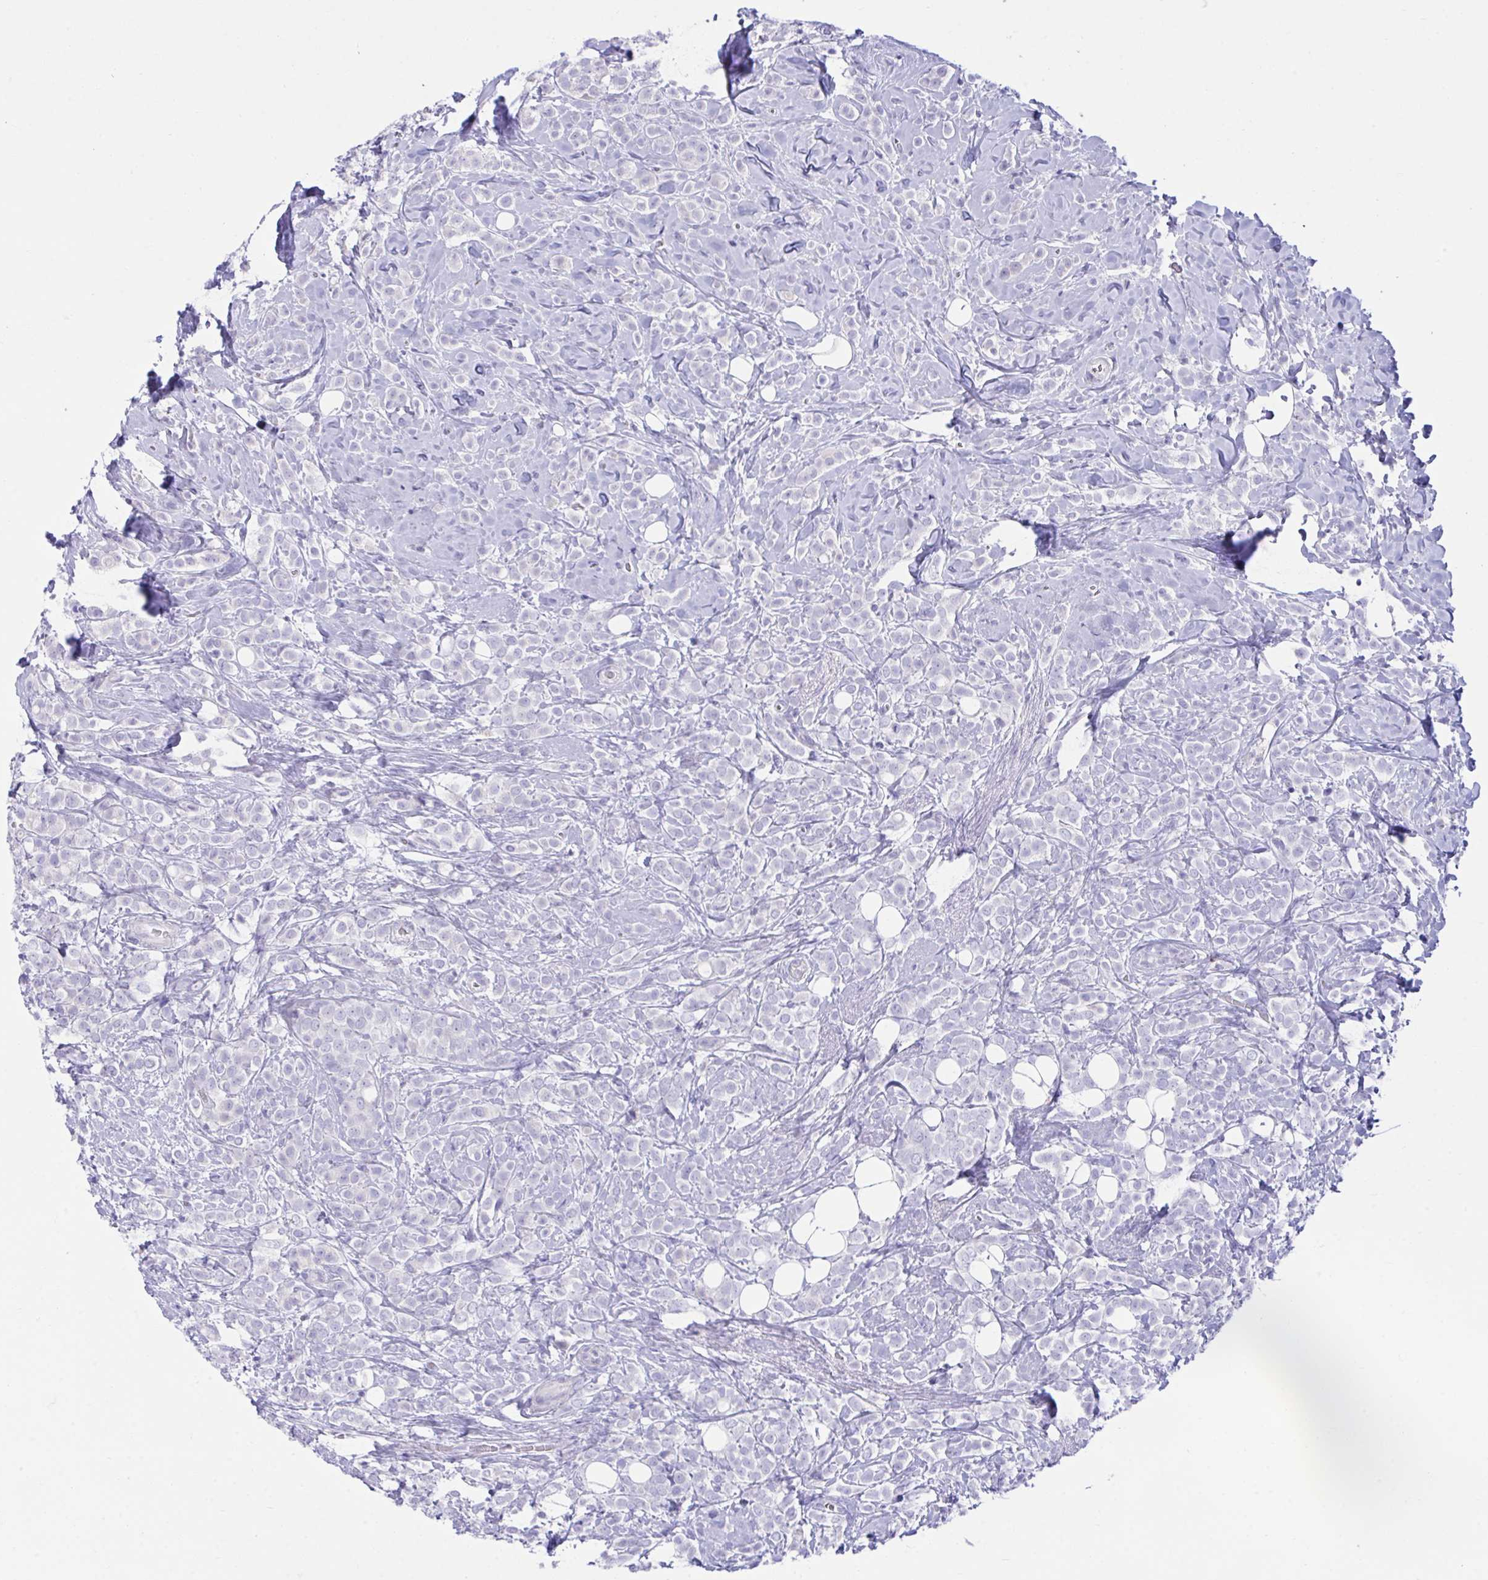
{"staining": {"intensity": "negative", "quantity": "none", "location": "none"}, "tissue": "breast cancer", "cell_type": "Tumor cells", "image_type": "cancer", "snomed": [{"axis": "morphology", "description": "Lobular carcinoma"}, {"axis": "topography", "description": "Breast"}], "caption": "This is an immunohistochemistry (IHC) photomicrograph of human breast cancer. There is no expression in tumor cells.", "gene": "PLEKHH1", "patient": {"sex": "female", "age": 49}}